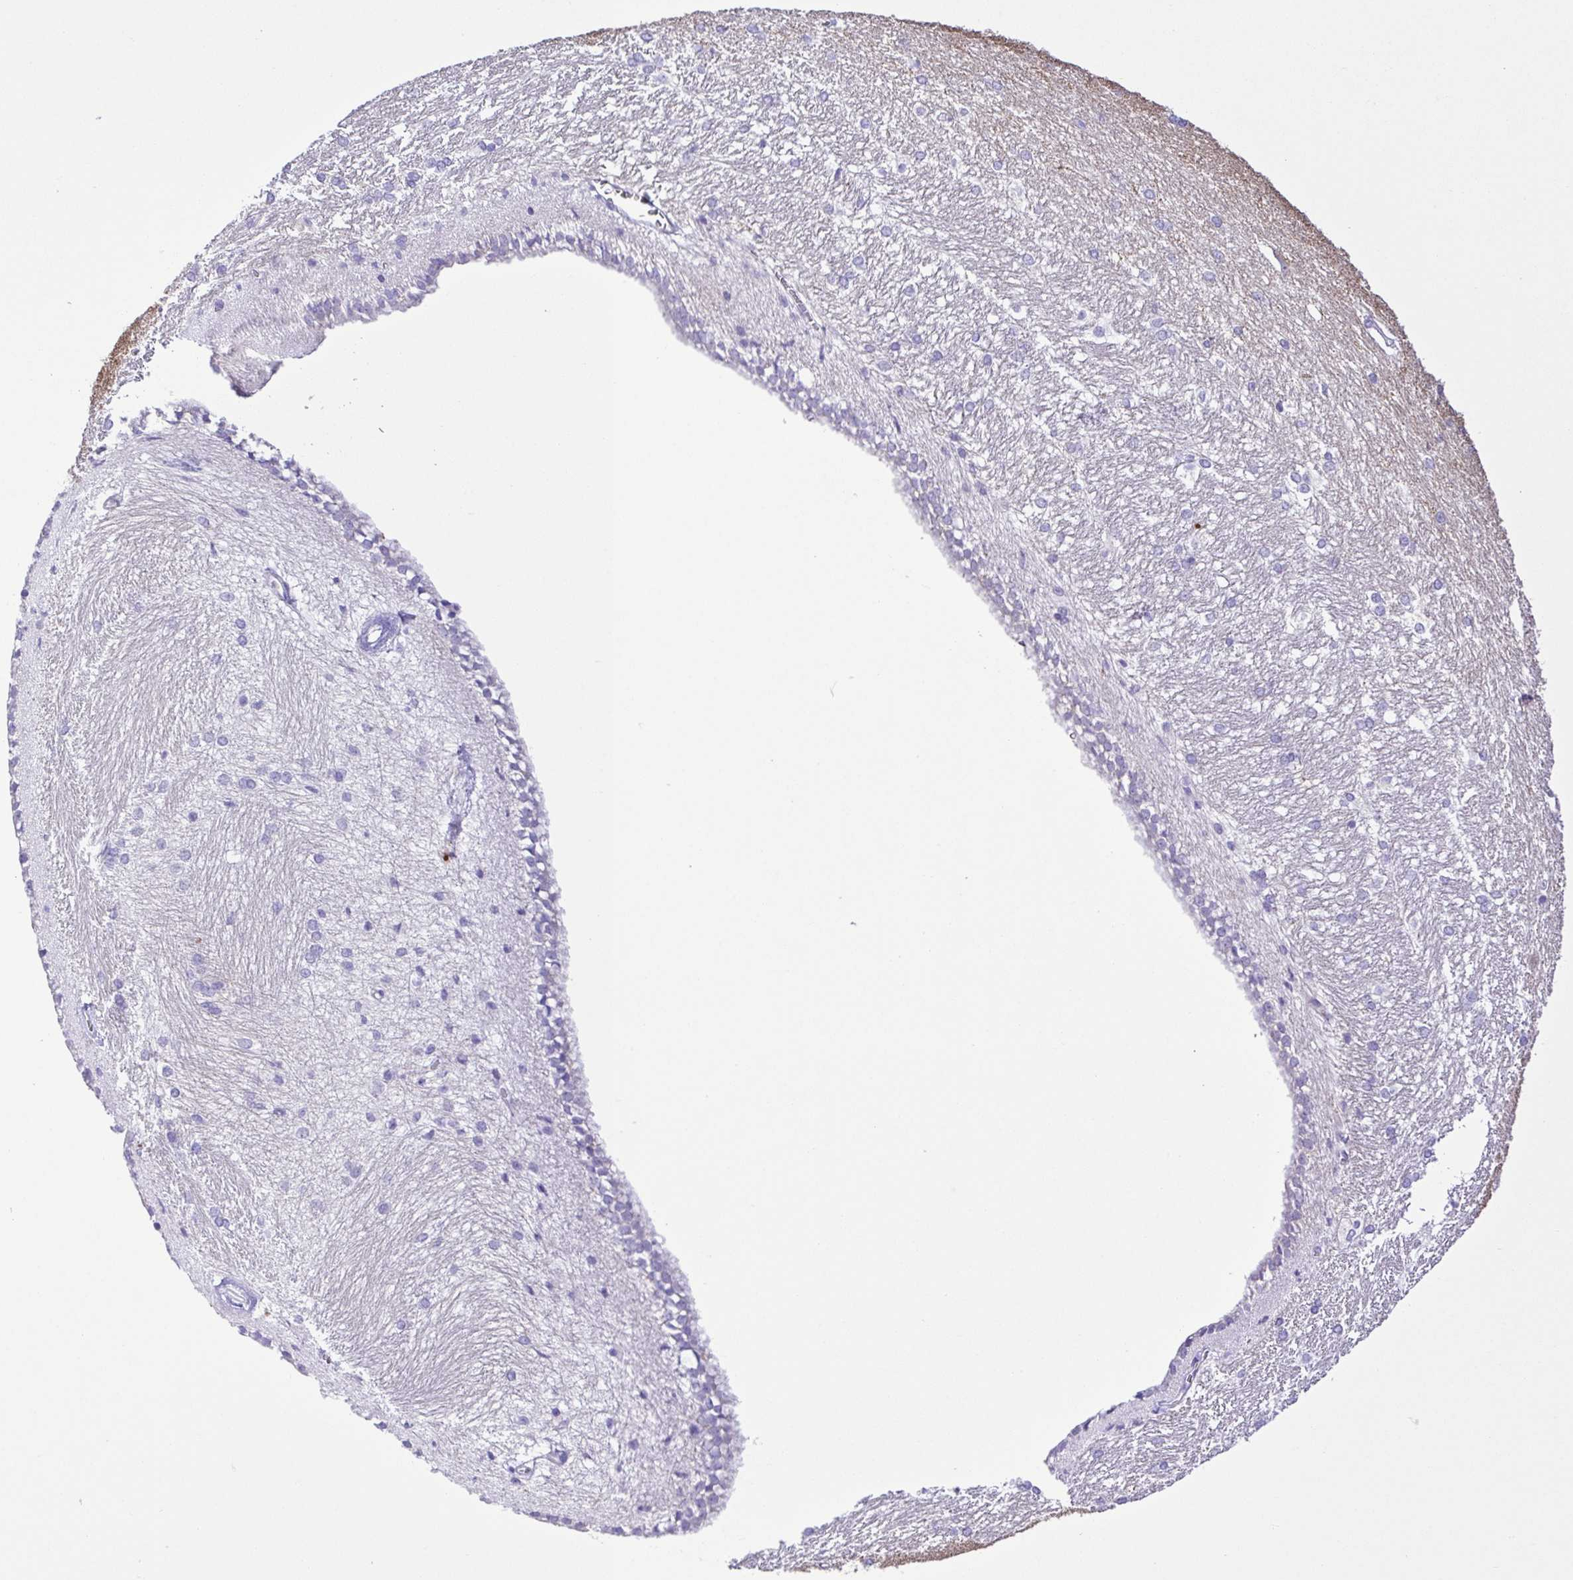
{"staining": {"intensity": "negative", "quantity": "none", "location": "none"}, "tissue": "hippocampus", "cell_type": "Glial cells", "image_type": "normal", "snomed": [{"axis": "morphology", "description": "Normal tissue, NOS"}, {"axis": "topography", "description": "Cerebral cortex"}, {"axis": "topography", "description": "Hippocampus"}], "caption": "Protein analysis of benign hippocampus displays no significant staining in glial cells.", "gene": "SYT1", "patient": {"sex": "female", "age": 19}}